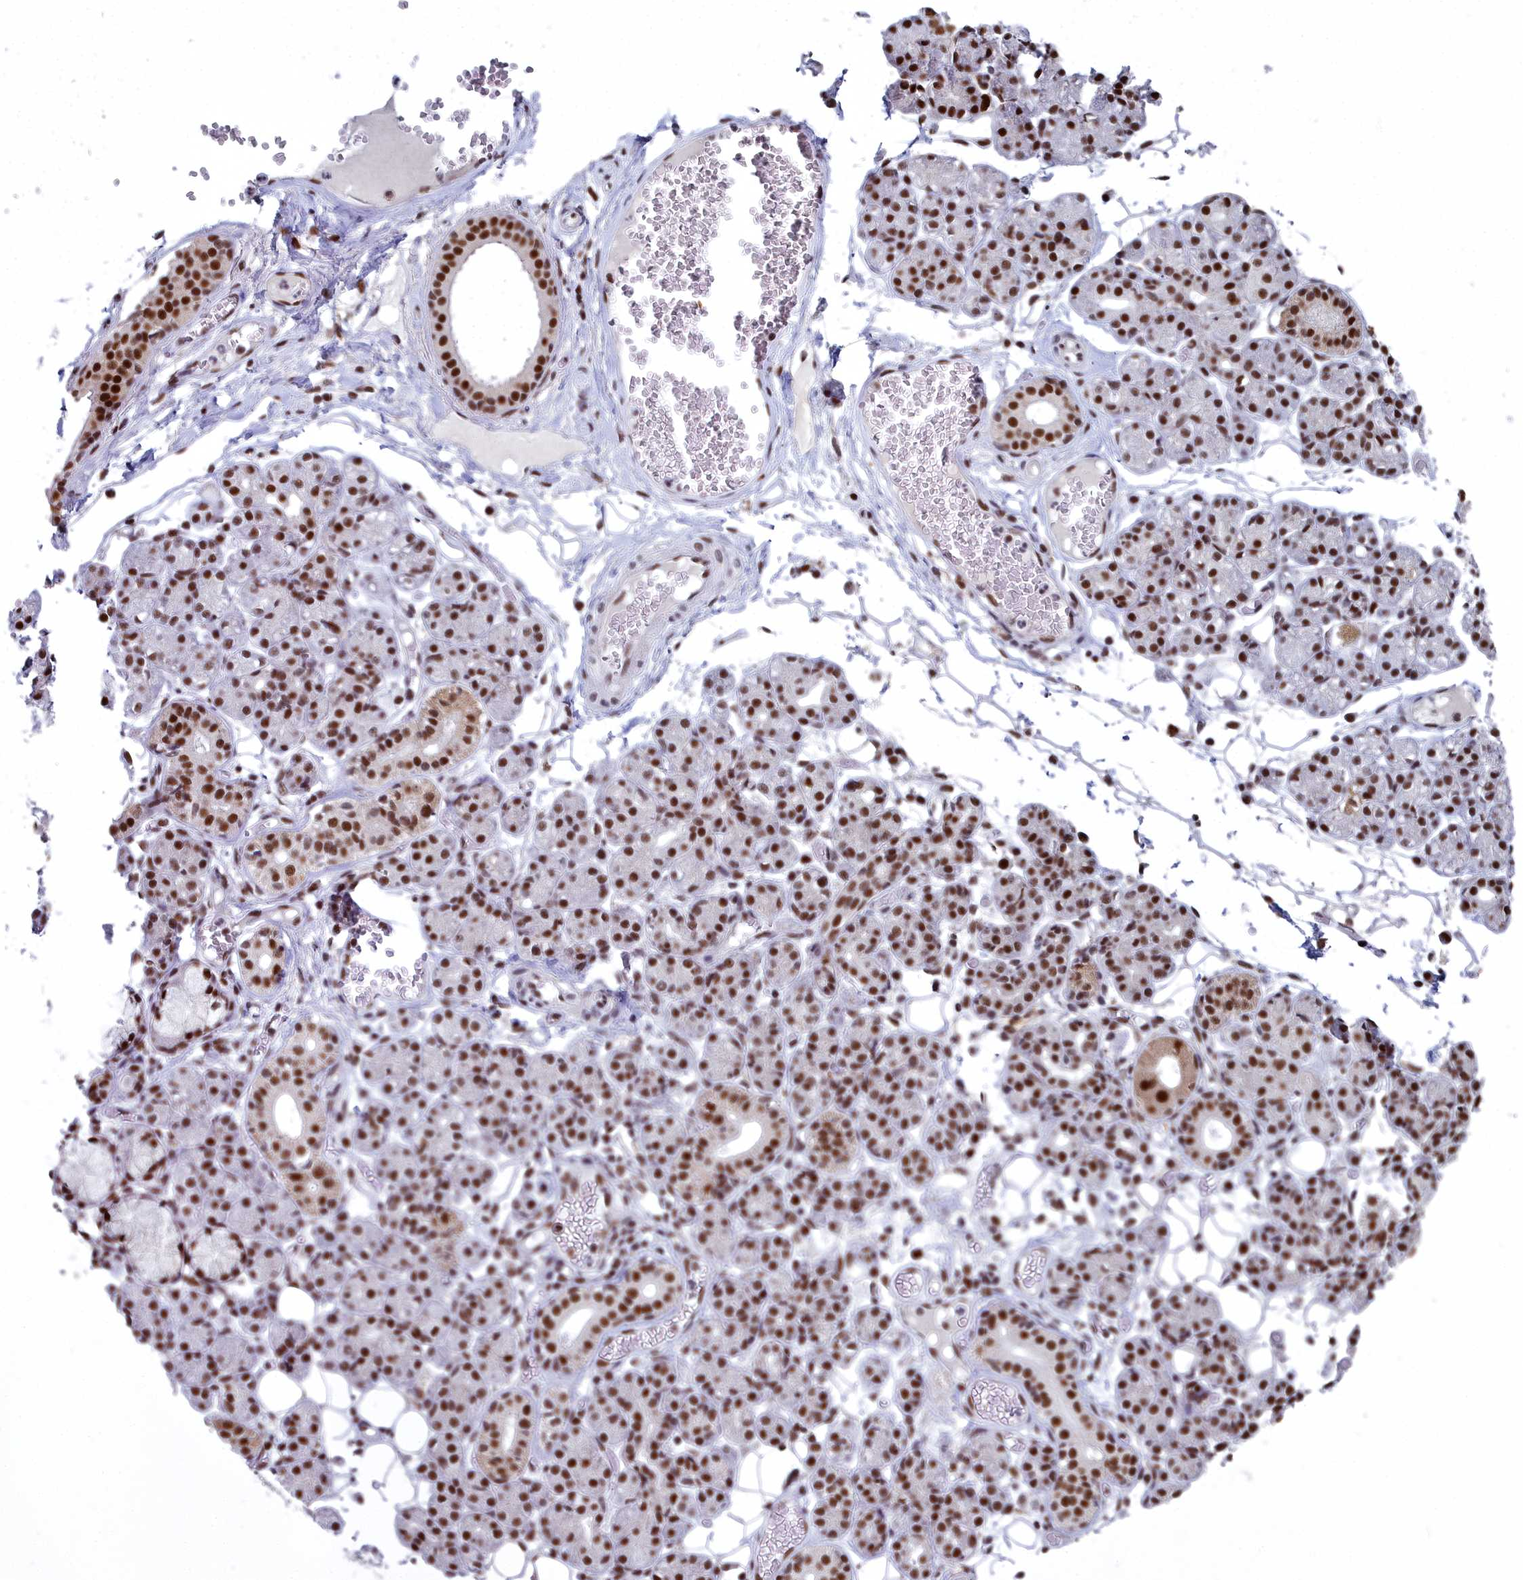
{"staining": {"intensity": "strong", "quantity": ">75%", "location": "nuclear"}, "tissue": "salivary gland", "cell_type": "Glandular cells", "image_type": "normal", "snomed": [{"axis": "morphology", "description": "Normal tissue, NOS"}, {"axis": "topography", "description": "Salivary gland"}], "caption": "Unremarkable salivary gland shows strong nuclear positivity in about >75% of glandular cells, visualized by immunohistochemistry.", "gene": "SF3B3", "patient": {"sex": "male", "age": 63}}